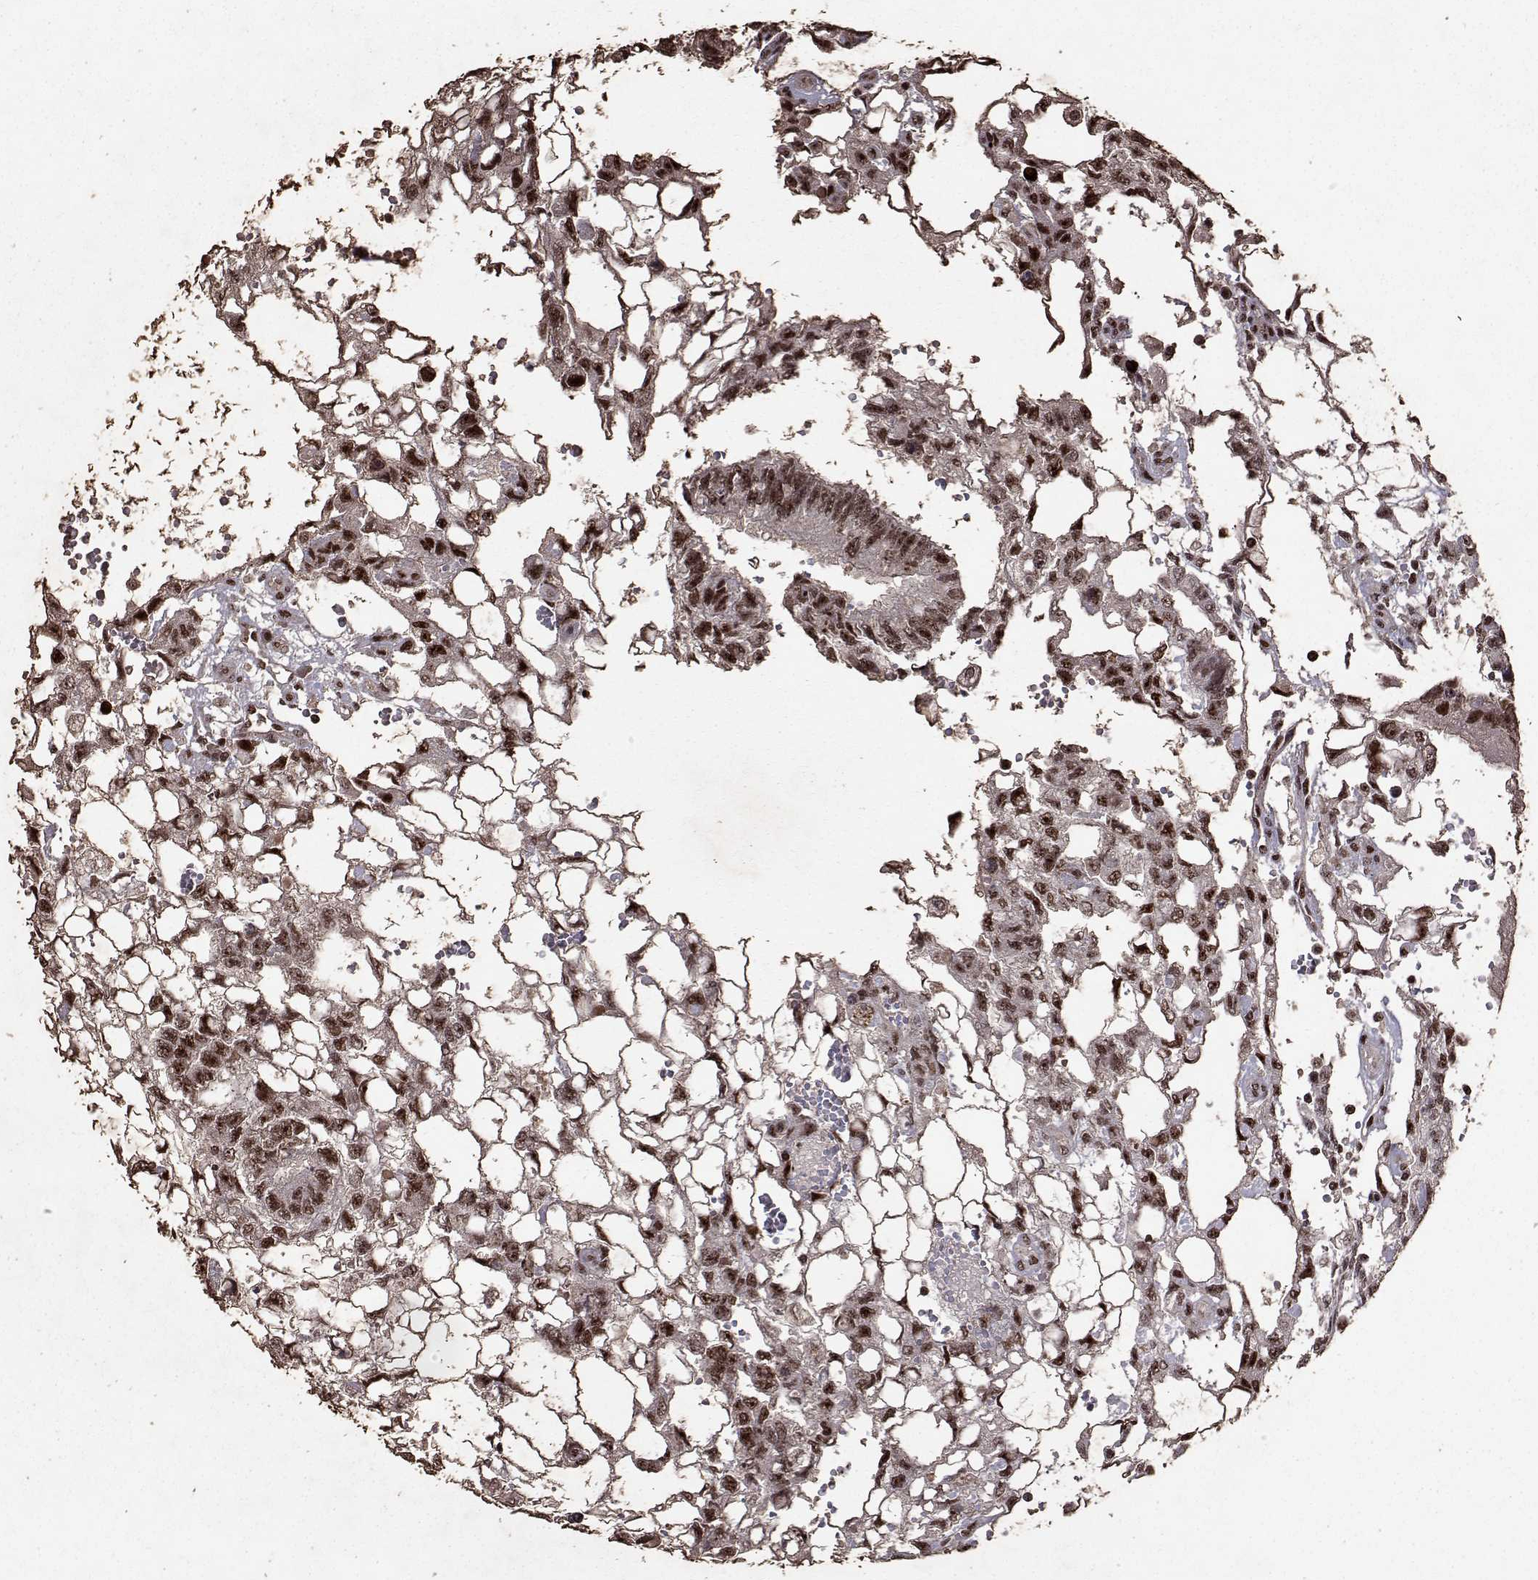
{"staining": {"intensity": "strong", "quantity": ">75%", "location": "nuclear"}, "tissue": "testis cancer", "cell_type": "Tumor cells", "image_type": "cancer", "snomed": [{"axis": "morphology", "description": "Carcinoma, Embryonal, NOS"}, {"axis": "topography", "description": "Testis"}], "caption": "High-power microscopy captured an immunohistochemistry (IHC) micrograph of testis embryonal carcinoma, revealing strong nuclear staining in approximately >75% of tumor cells.", "gene": "TOE1", "patient": {"sex": "male", "age": 32}}